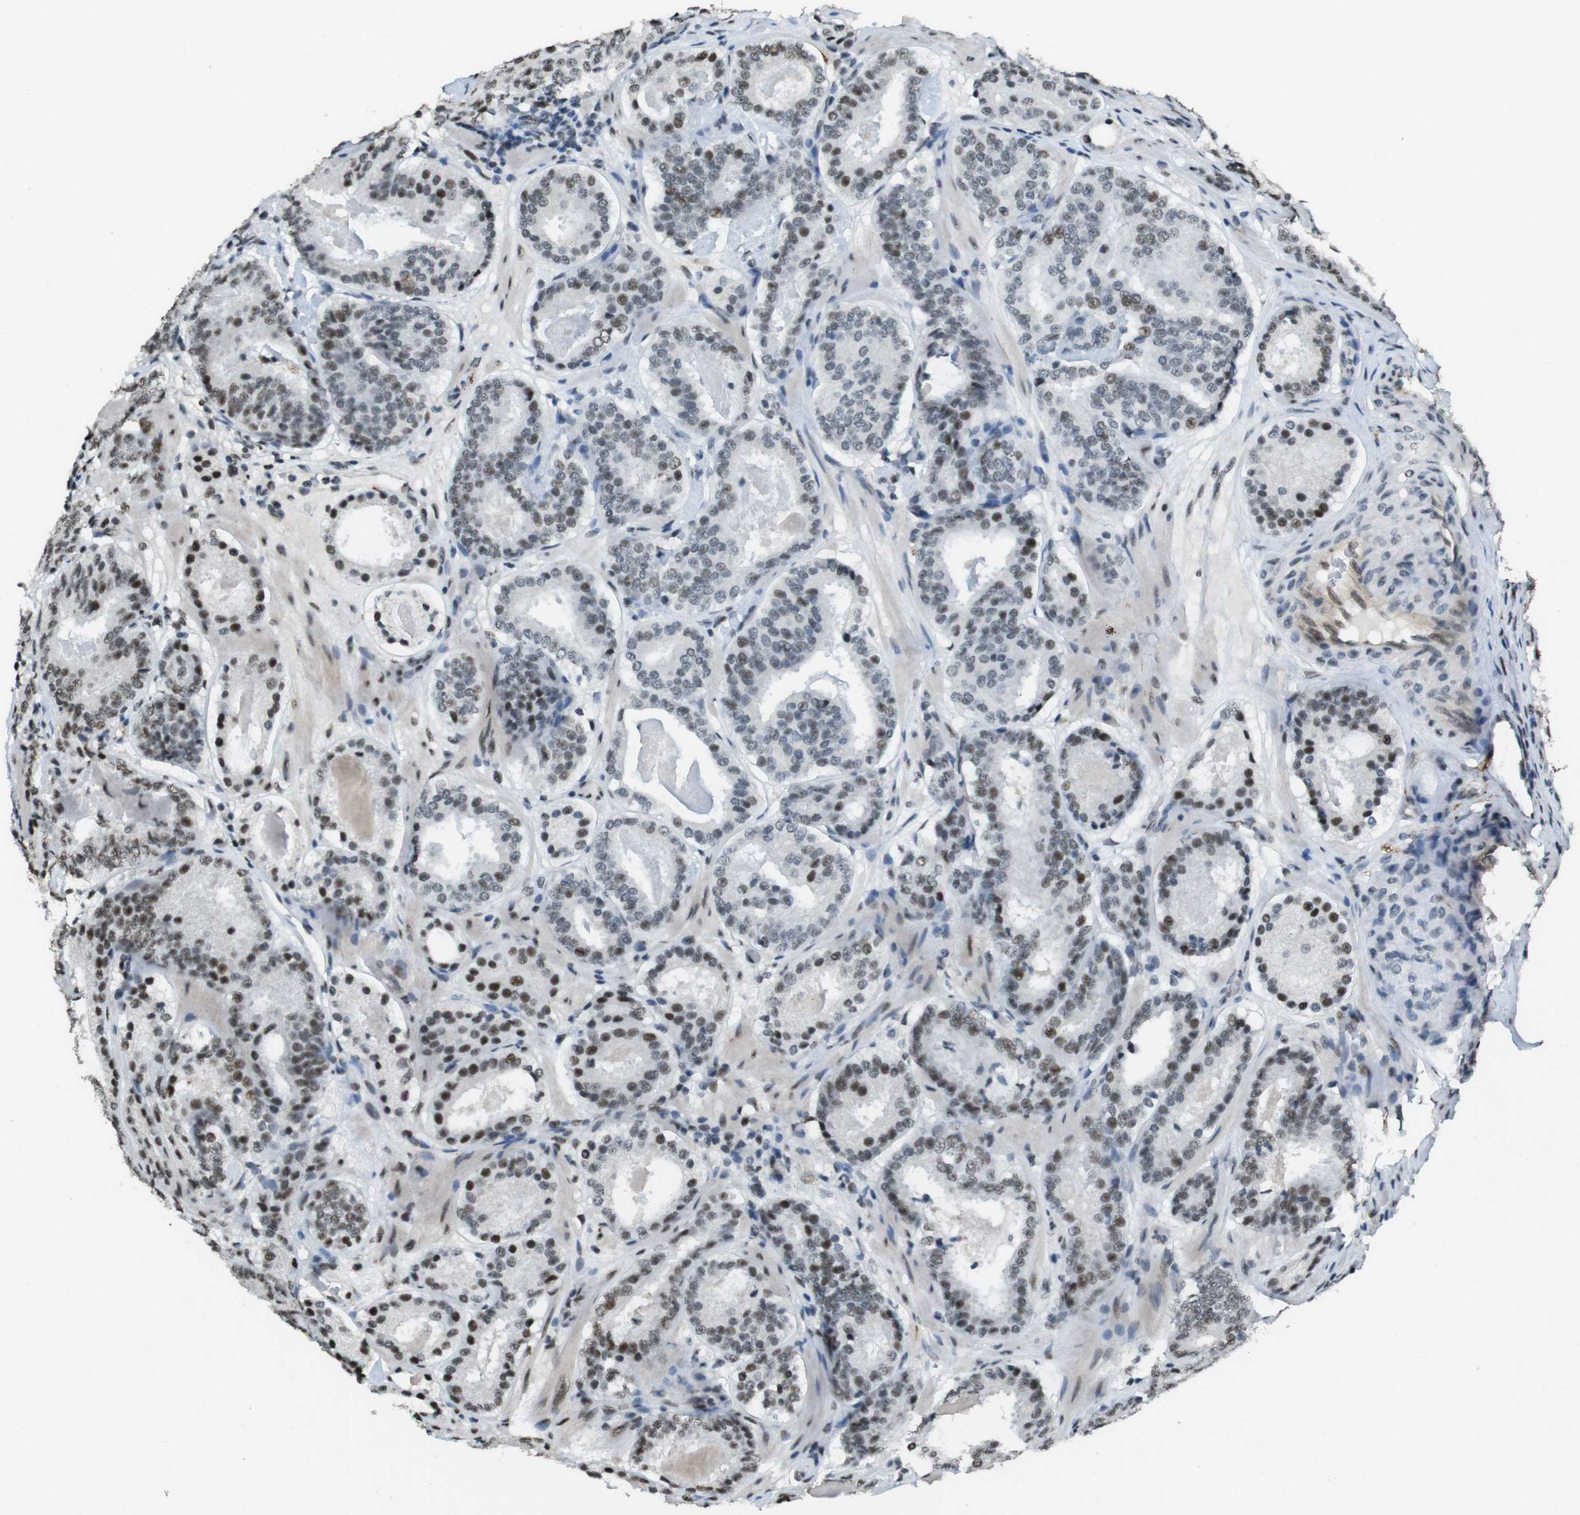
{"staining": {"intensity": "moderate", "quantity": "25%-75%", "location": "nuclear"}, "tissue": "prostate cancer", "cell_type": "Tumor cells", "image_type": "cancer", "snomed": [{"axis": "morphology", "description": "Adenocarcinoma, Low grade"}, {"axis": "topography", "description": "Prostate"}], "caption": "This photomicrograph displays immunohistochemistry staining of human prostate adenocarcinoma (low-grade), with medium moderate nuclear expression in approximately 25%-75% of tumor cells.", "gene": "CSNK2B", "patient": {"sex": "male", "age": 69}}